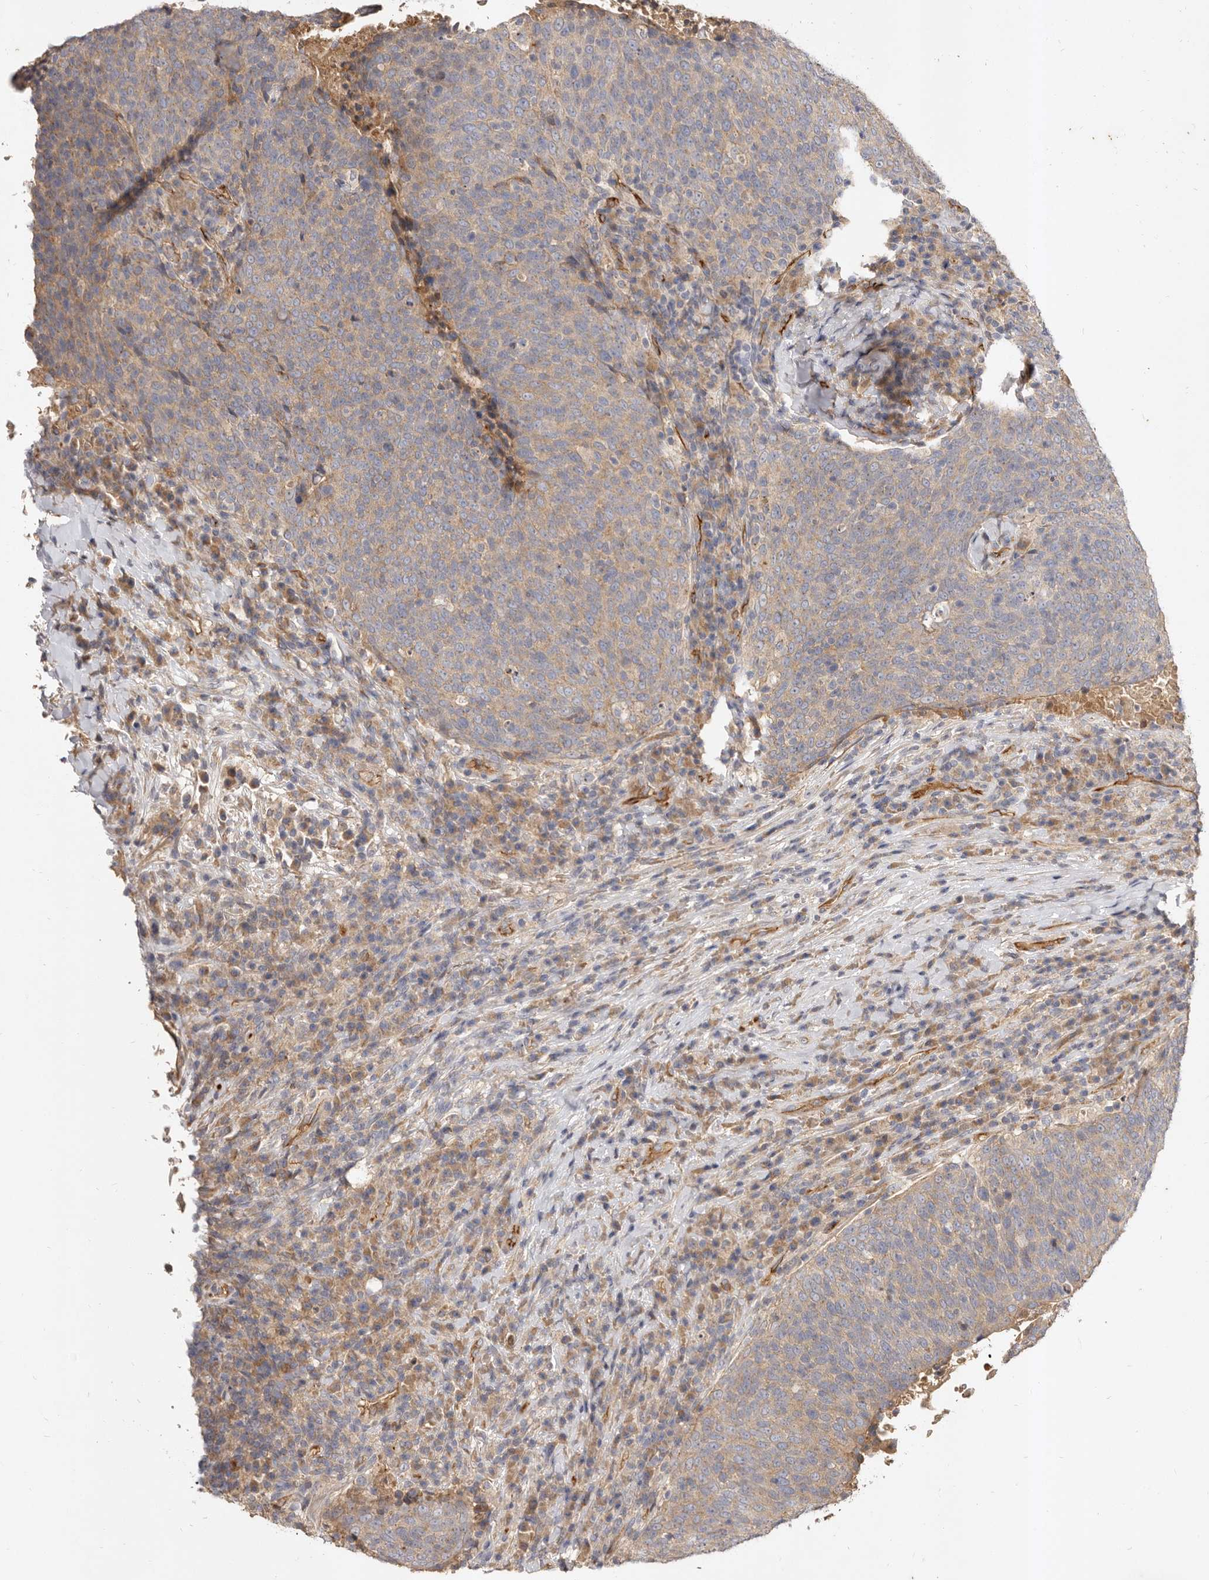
{"staining": {"intensity": "weak", "quantity": ">75%", "location": "cytoplasmic/membranous"}, "tissue": "head and neck cancer", "cell_type": "Tumor cells", "image_type": "cancer", "snomed": [{"axis": "morphology", "description": "Squamous cell carcinoma, NOS"}, {"axis": "morphology", "description": "Squamous cell carcinoma, metastatic, NOS"}, {"axis": "topography", "description": "Lymph node"}, {"axis": "topography", "description": "Head-Neck"}], "caption": "Weak cytoplasmic/membranous positivity is identified in approximately >75% of tumor cells in head and neck cancer (squamous cell carcinoma).", "gene": "ADAMTS9", "patient": {"sex": "male", "age": 62}}